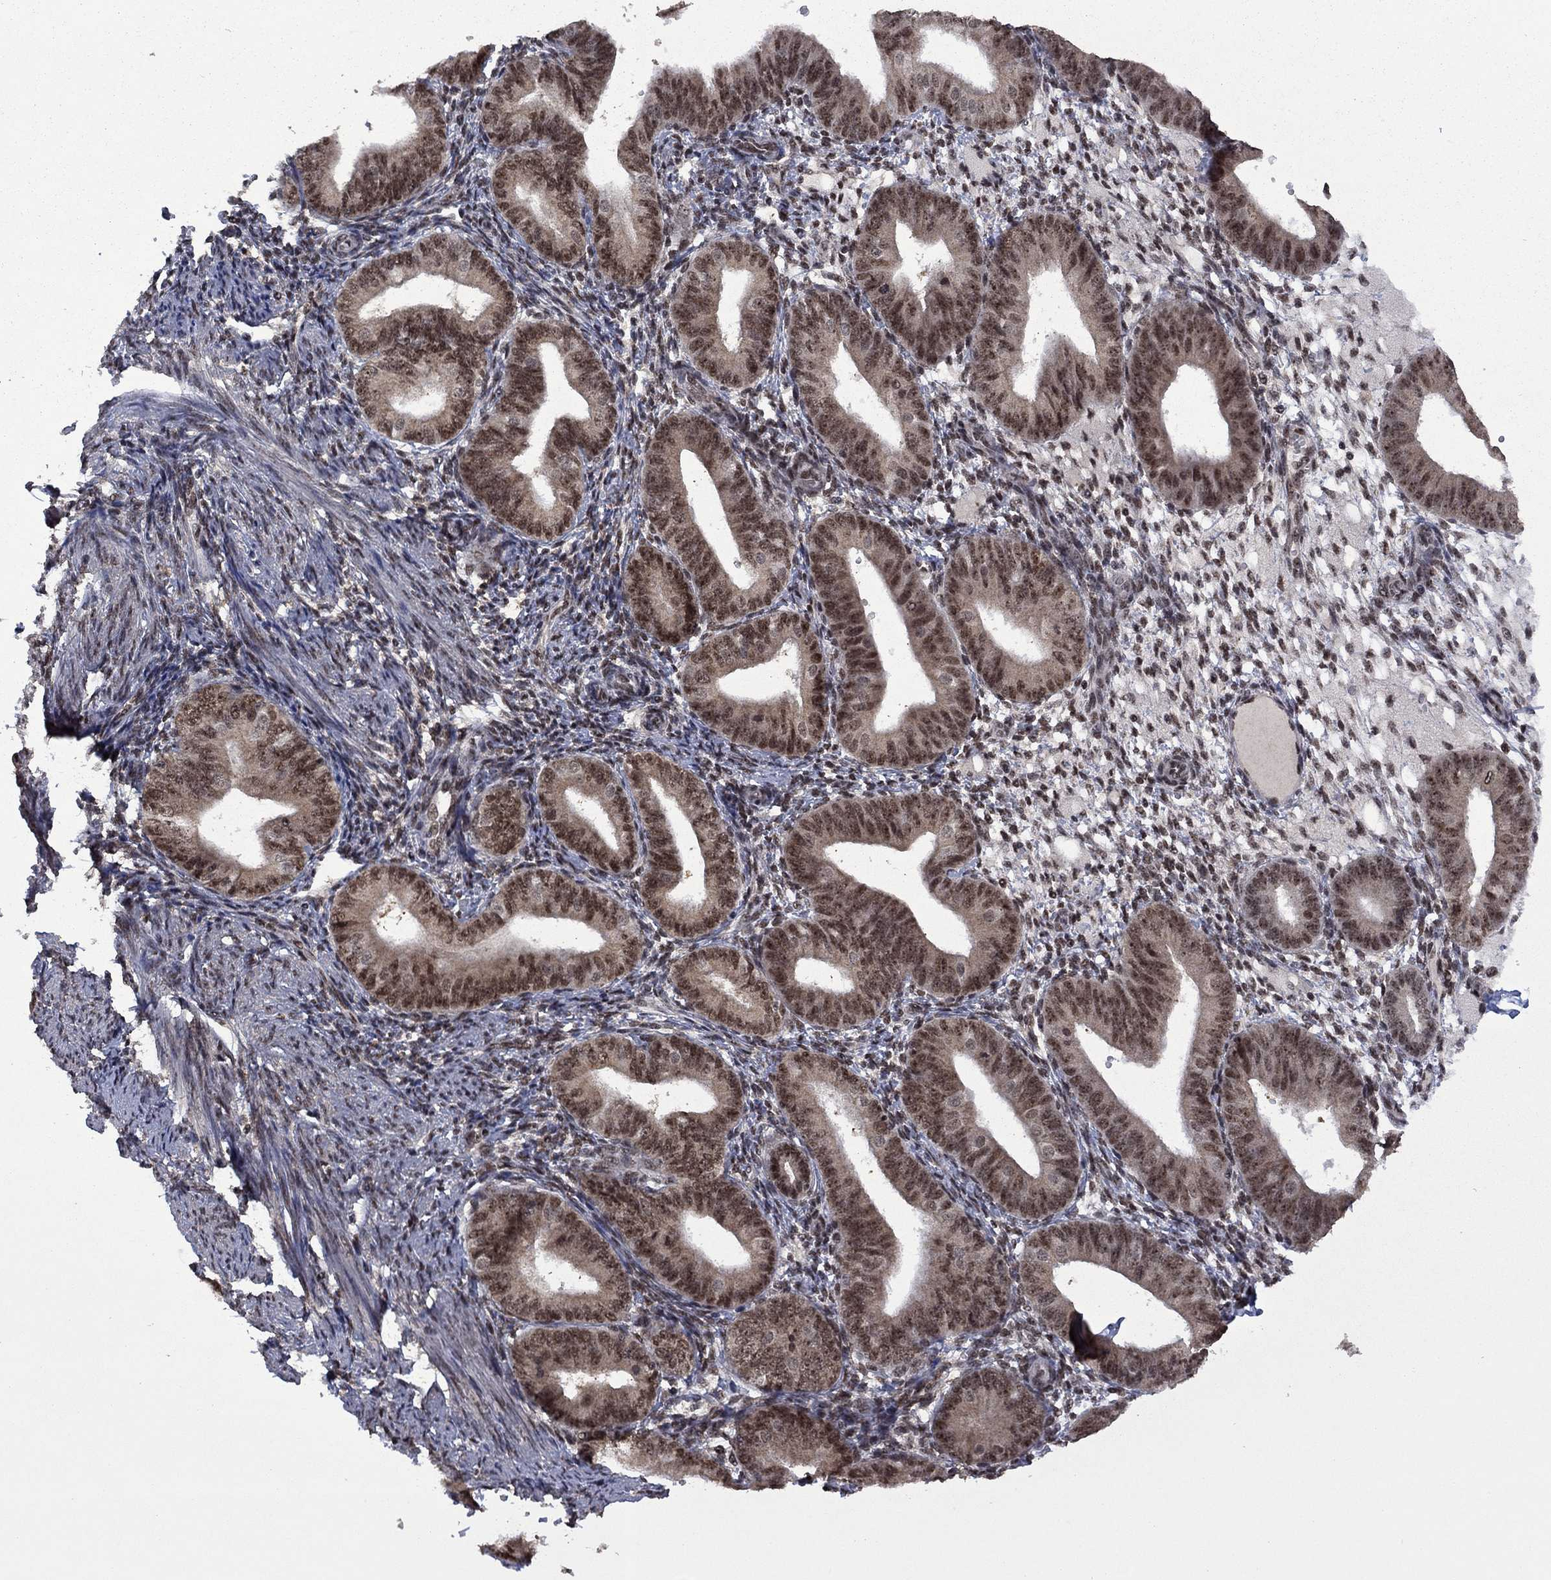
{"staining": {"intensity": "negative", "quantity": "none", "location": "none"}, "tissue": "endometrium", "cell_type": "Cells in endometrial stroma", "image_type": "normal", "snomed": [{"axis": "morphology", "description": "Normal tissue, NOS"}, {"axis": "topography", "description": "Endometrium"}], "caption": "This is an immunohistochemistry (IHC) photomicrograph of benign endometrium. There is no staining in cells in endometrial stroma.", "gene": "FBLL1", "patient": {"sex": "female", "age": 39}}